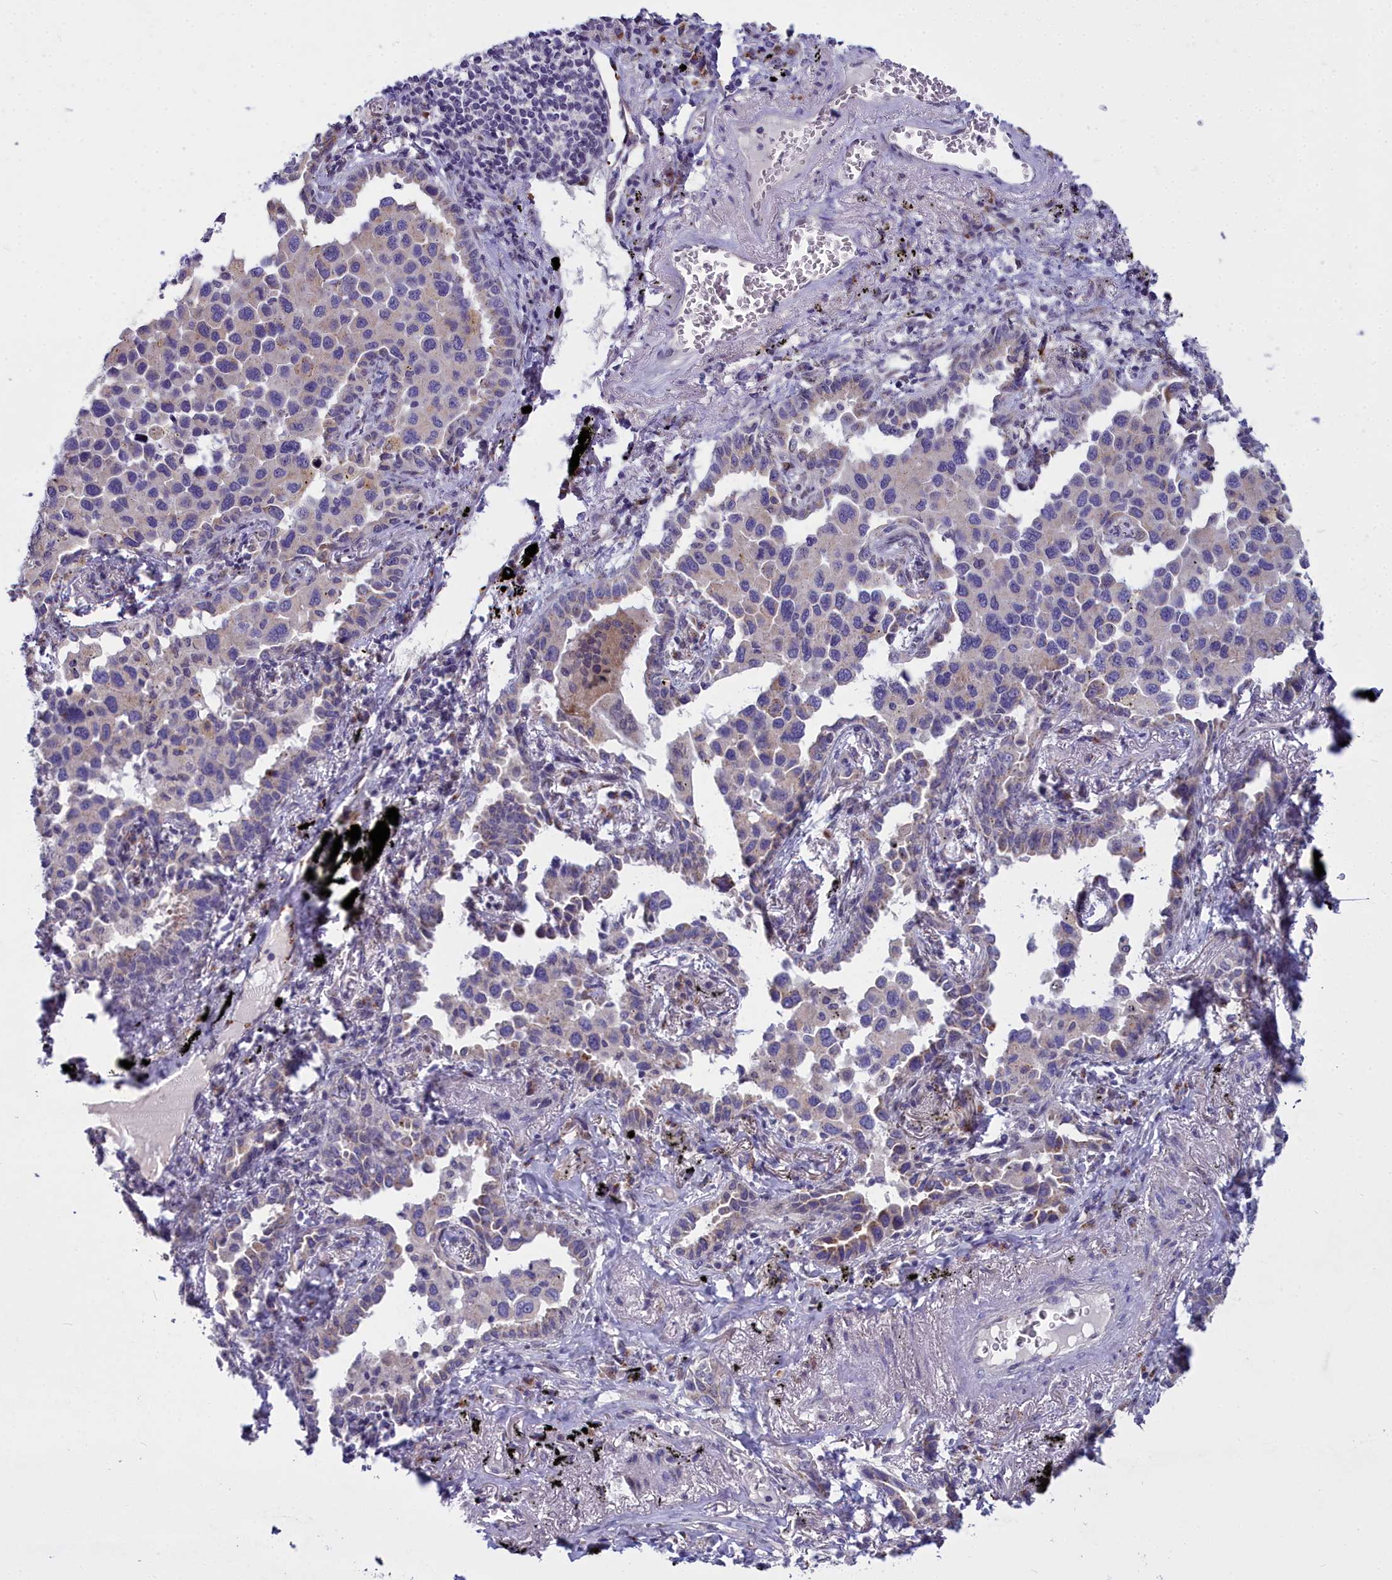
{"staining": {"intensity": "negative", "quantity": "none", "location": "none"}, "tissue": "lung cancer", "cell_type": "Tumor cells", "image_type": "cancer", "snomed": [{"axis": "morphology", "description": "Adenocarcinoma, NOS"}, {"axis": "topography", "description": "Lung"}], "caption": "Adenocarcinoma (lung) was stained to show a protein in brown. There is no significant expression in tumor cells.", "gene": "WDPCP", "patient": {"sex": "male", "age": 67}}